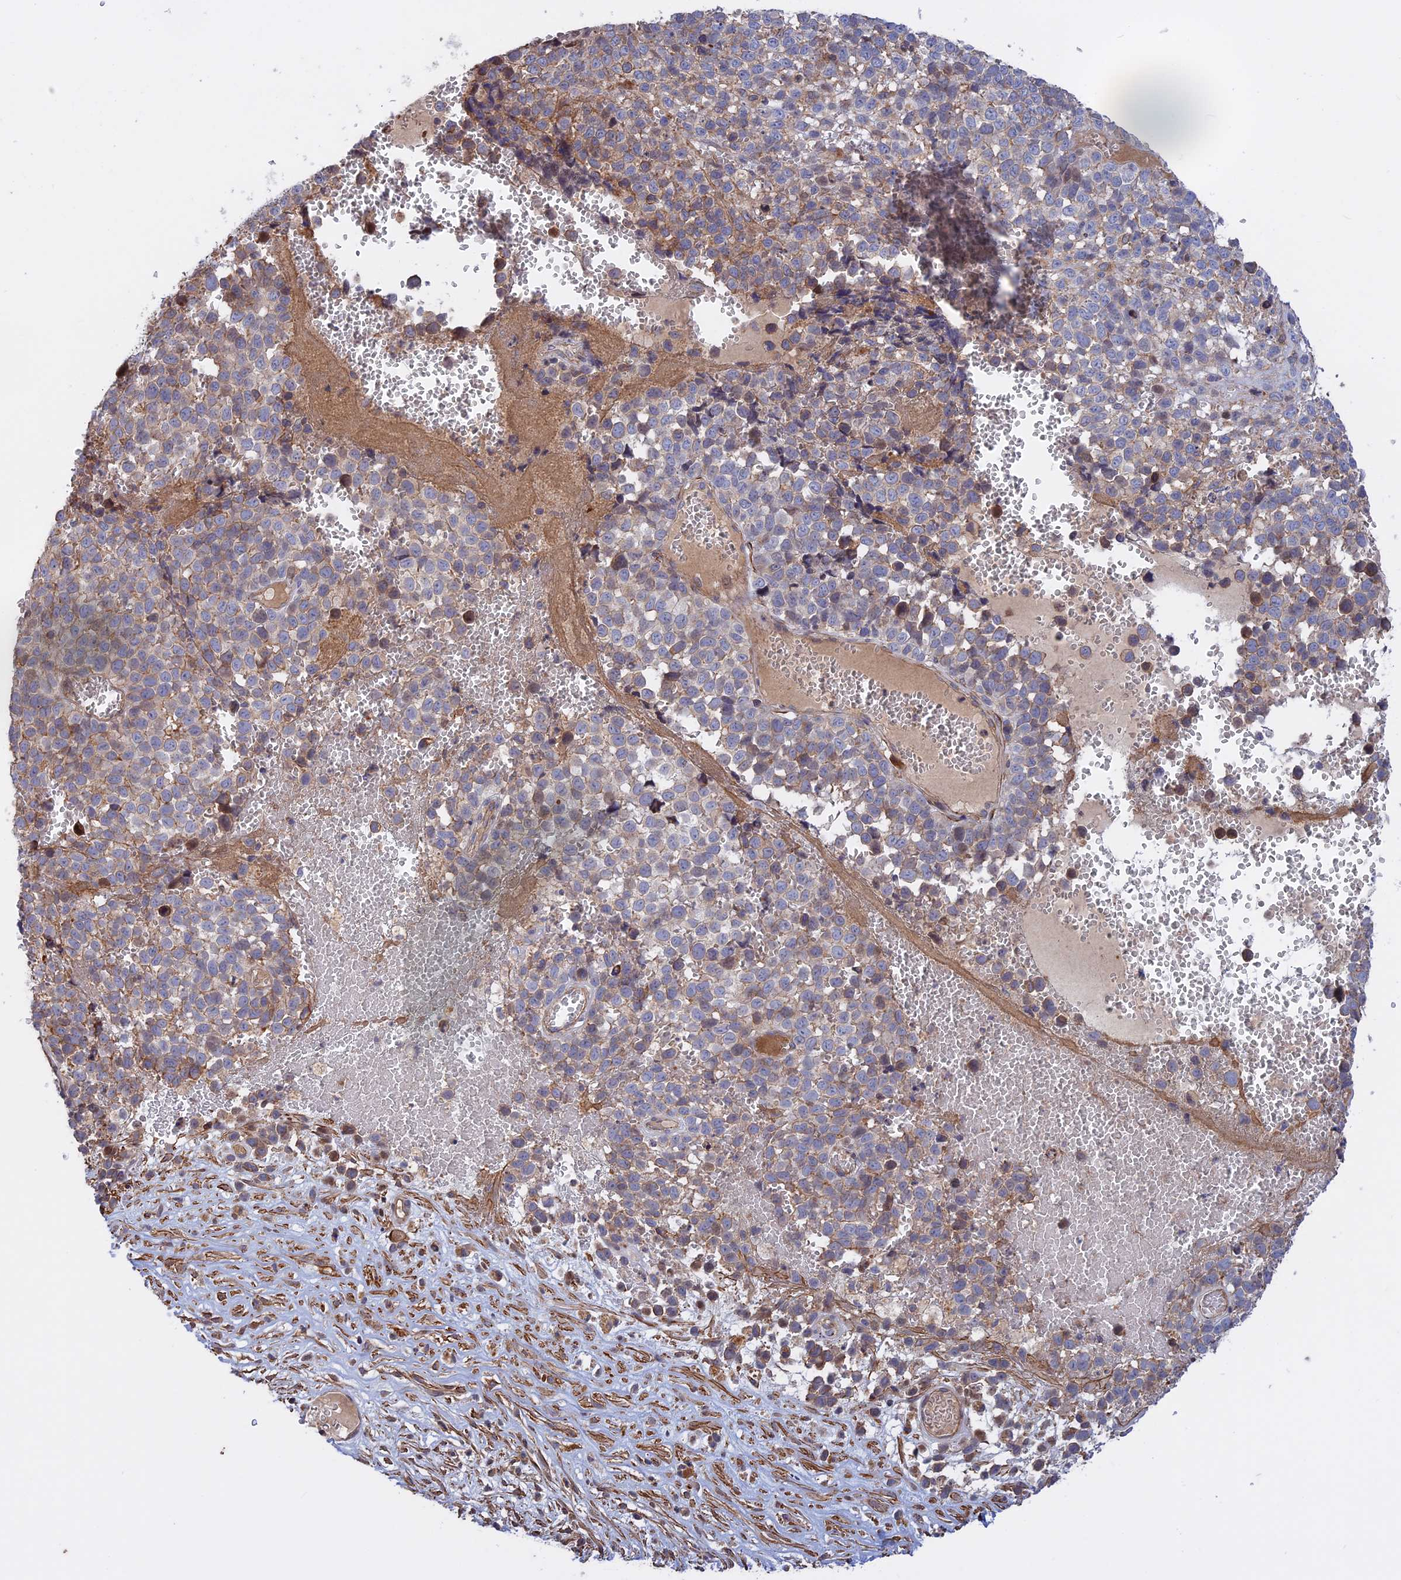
{"staining": {"intensity": "weak", "quantity": "<25%", "location": "cytoplasmic/membranous"}, "tissue": "melanoma", "cell_type": "Tumor cells", "image_type": "cancer", "snomed": [{"axis": "morphology", "description": "Malignant melanoma, NOS"}, {"axis": "topography", "description": "Nose, NOS"}], "caption": "Tumor cells show no significant staining in malignant melanoma.", "gene": "LYPD5", "patient": {"sex": "female", "age": 48}}